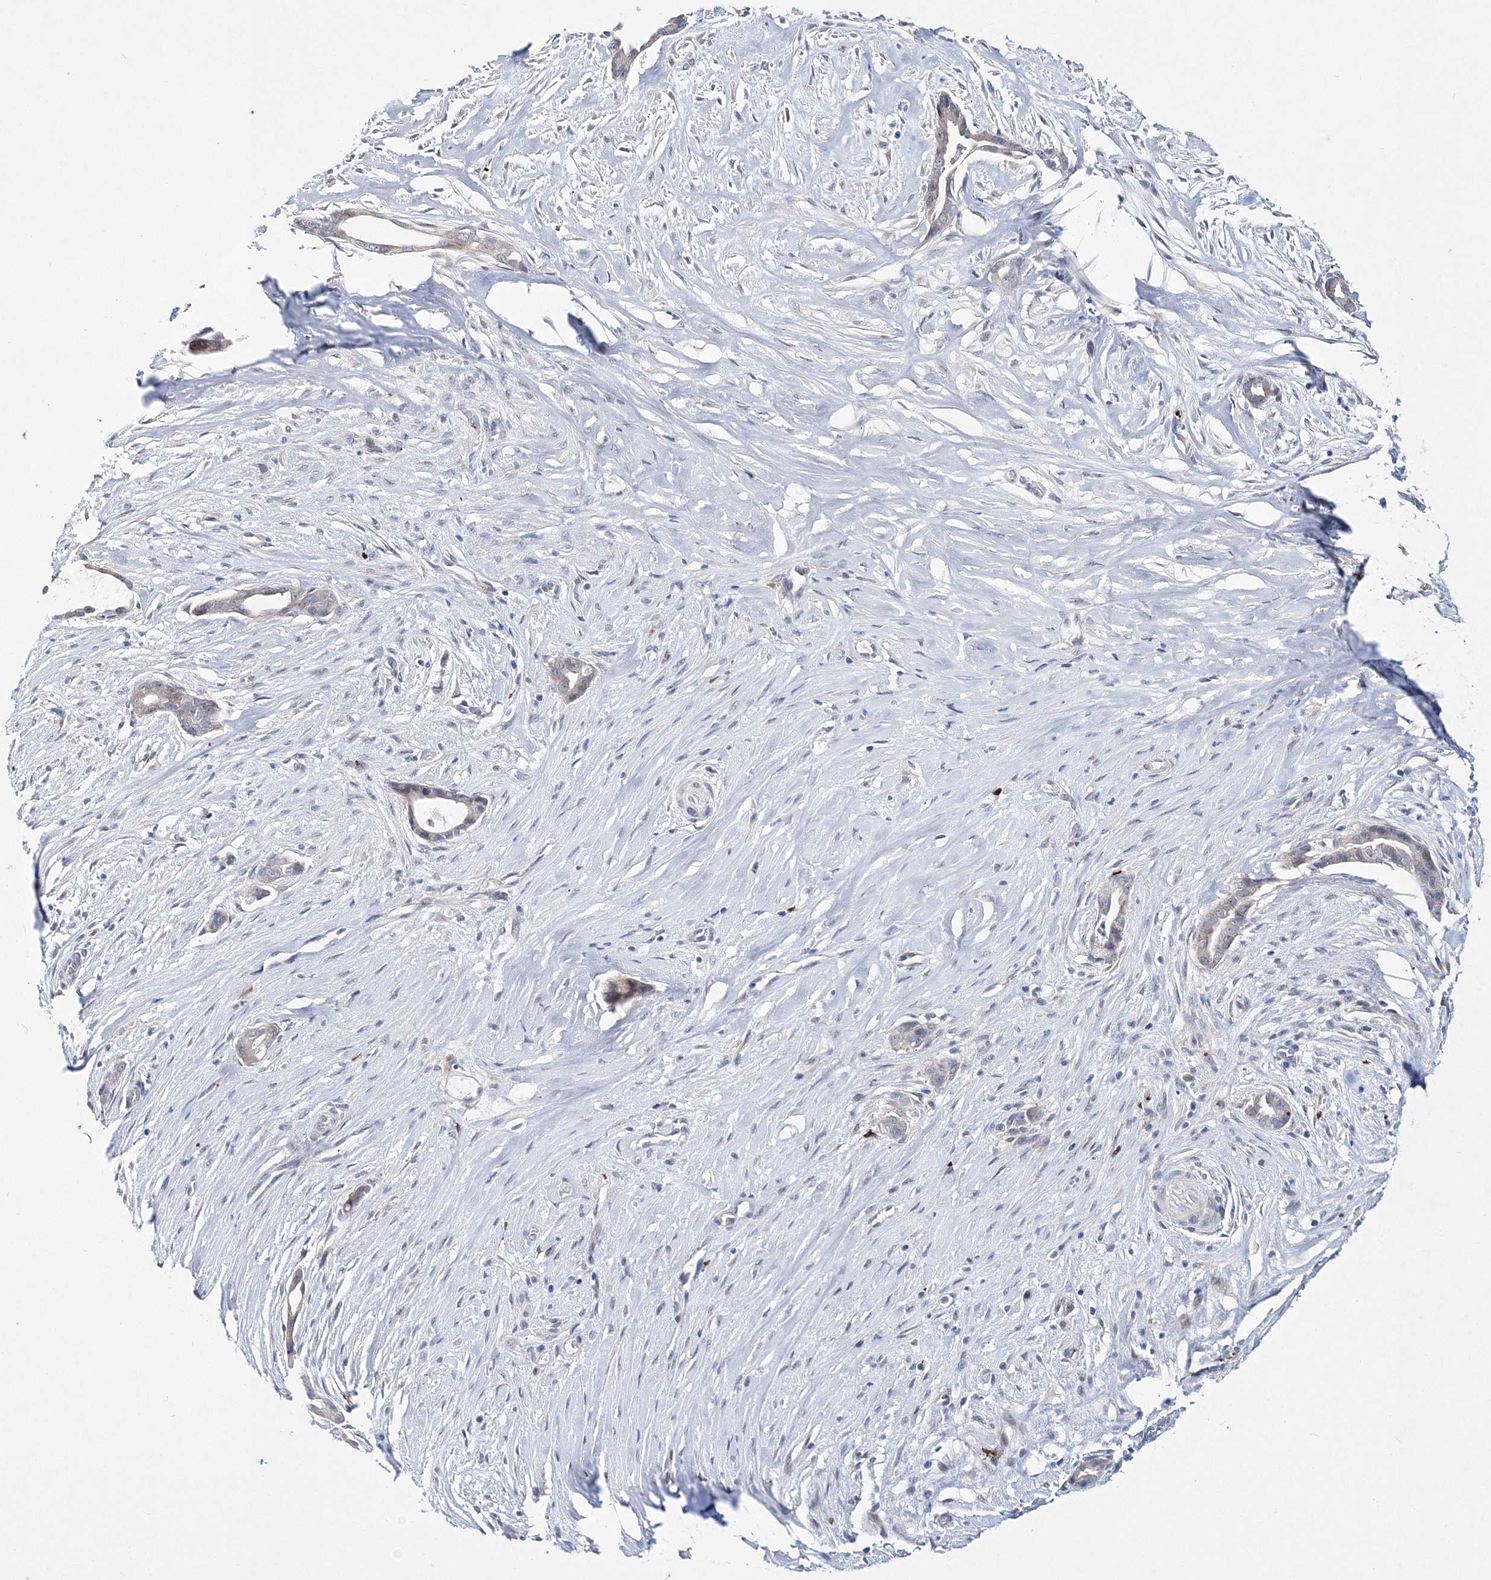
{"staining": {"intensity": "negative", "quantity": "none", "location": "none"}, "tissue": "liver cancer", "cell_type": "Tumor cells", "image_type": "cancer", "snomed": [{"axis": "morphology", "description": "Cholangiocarcinoma"}, {"axis": "topography", "description": "Liver"}], "caption": "The immunohistochemistry (IHC) image has no significant staining in tumor cells of liver cancer (cholangiocarcinoma) tissue.", "gene": "MYOZ2", "patient": {"sex": "female", "age": 55}}